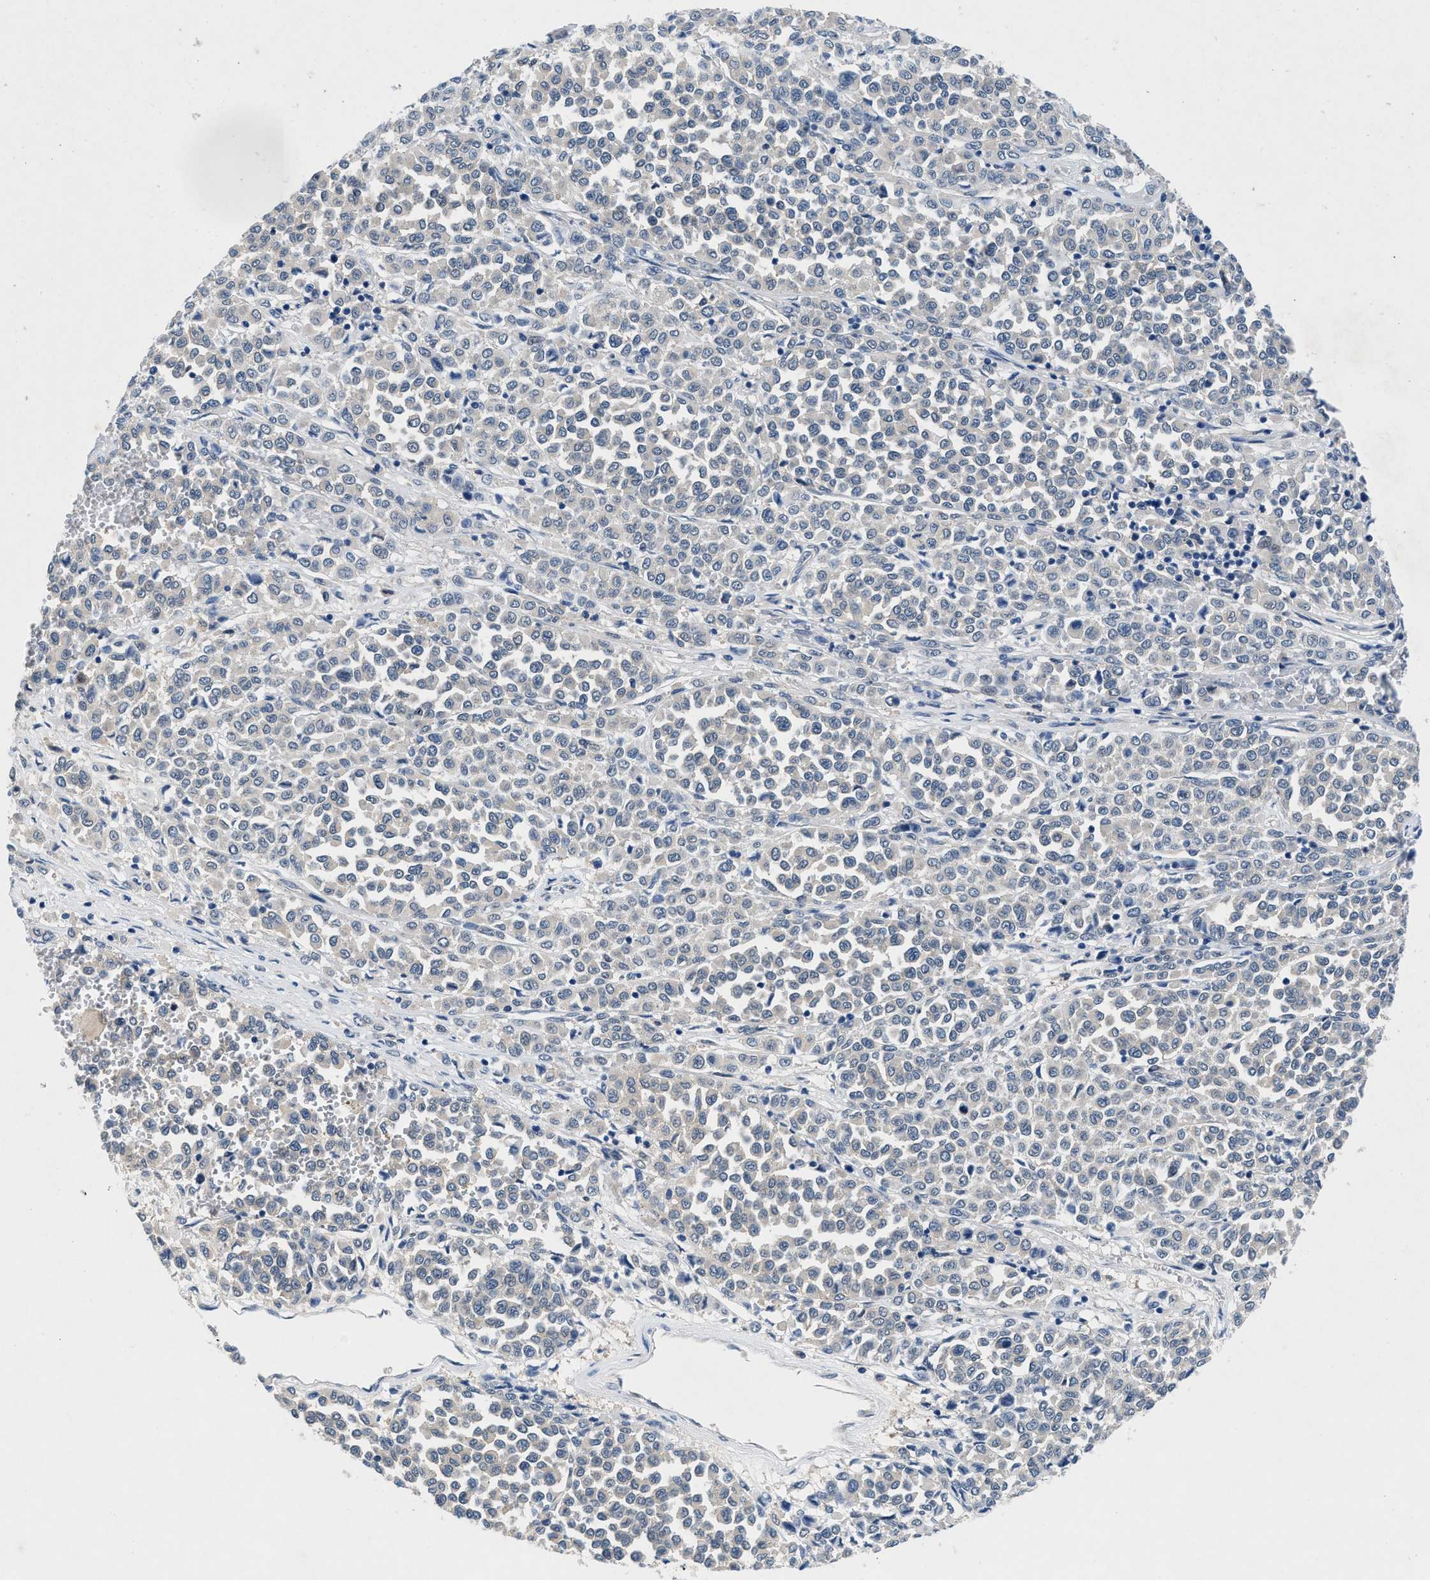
{"staining": {"intensity": "negative", "quantity": "none", "location": "none"}, "tissue": "melanoma", "cell_type": "Tumor cells", "image_type": "cancer", "snomed": [{"axis": "morphology", "description": "Malignant melanoma, Metastatic site"}, {"axis": "topography", "description": "Pancreas"}], "caption": "Immunohistochemical staining of malignant melanoma (metastatic site) displays no significant staining in tumor cells. (Brightfield microscopy of DAB immunohistochemistry at high magnification).", "gene": "COPS2", "patient": {"sex": "female", "age": 30}}